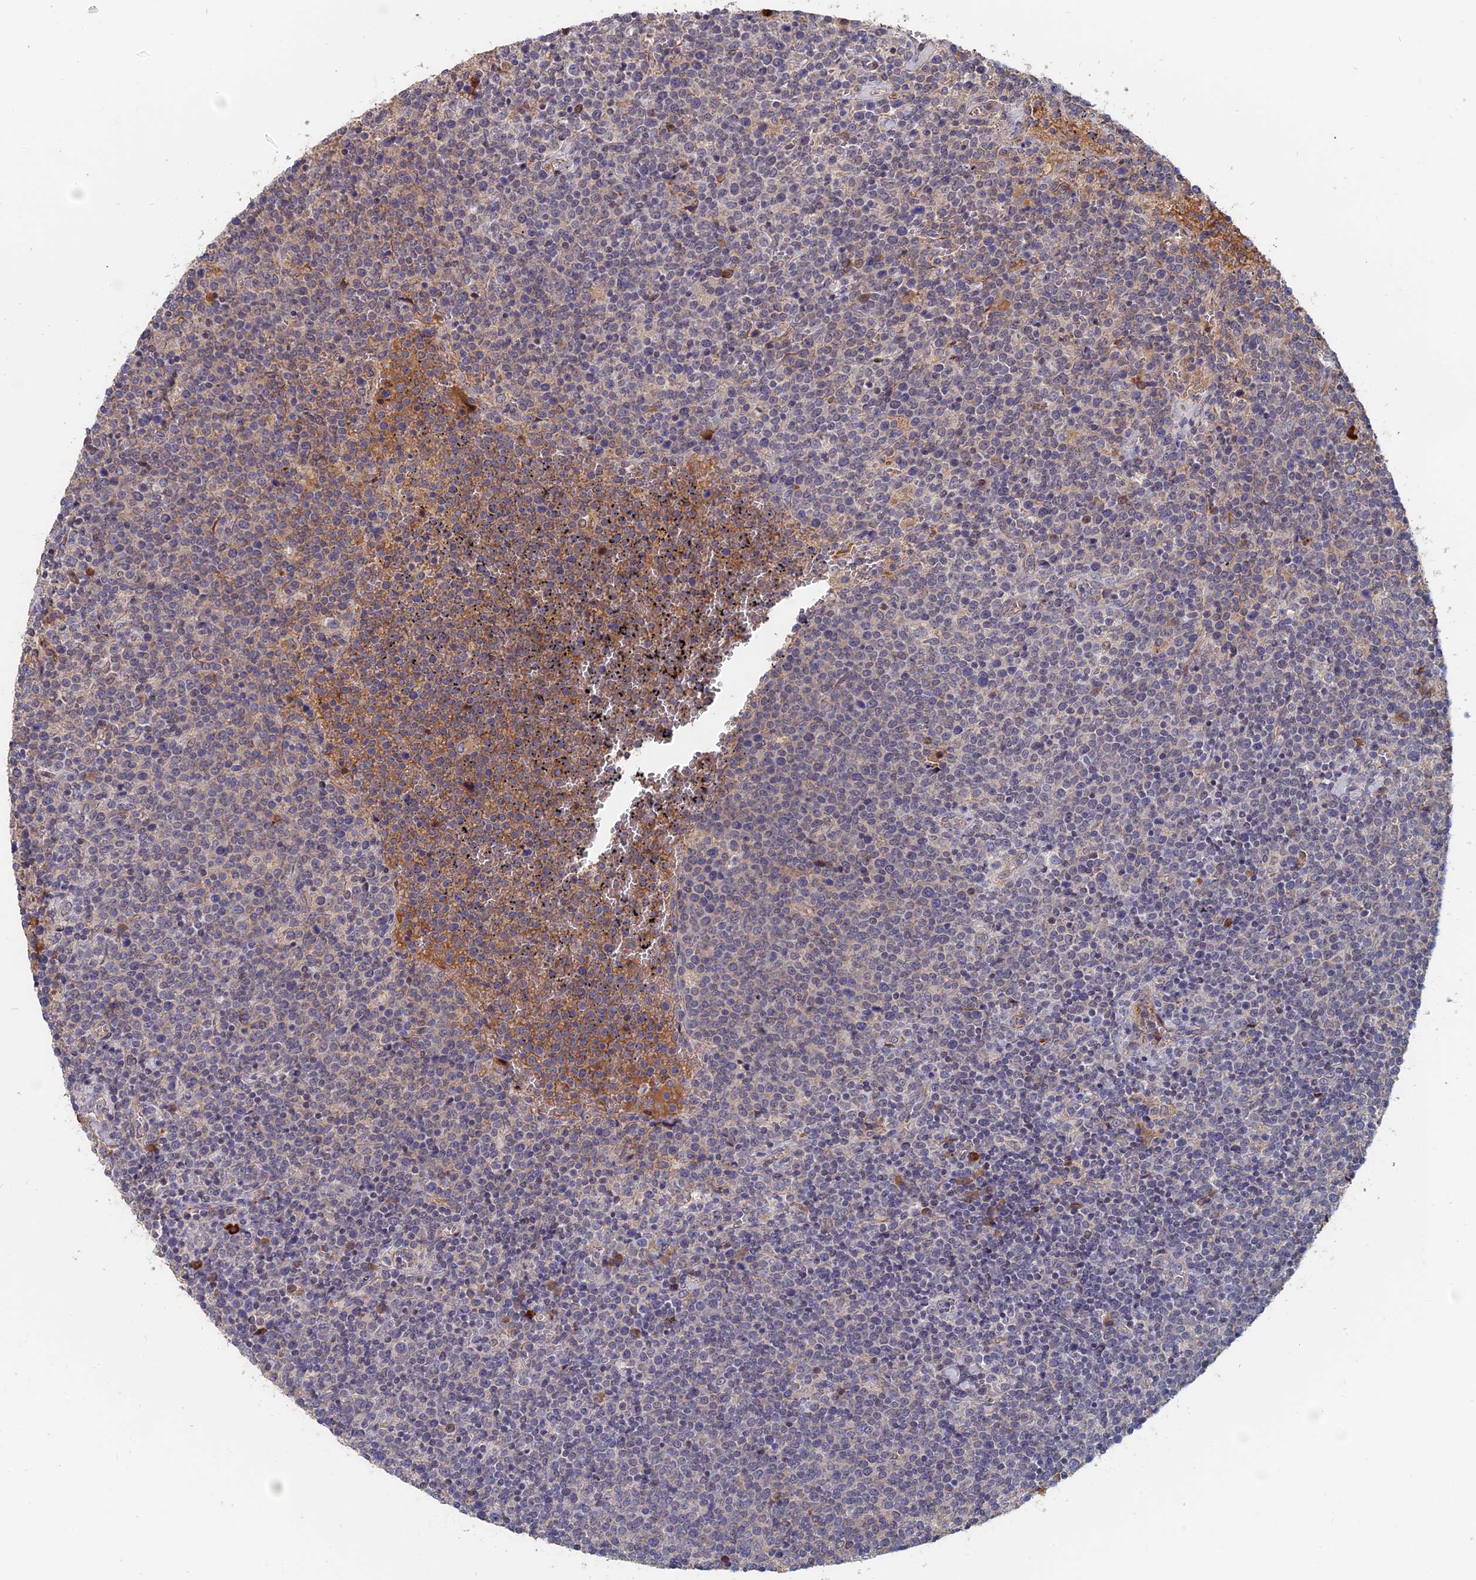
{"staining": {"intensity": "negative", "quantity": "none", "location": "none"}, "tissue": "lymphoma", "cell_type": "Tumor cells", "image_type": "cancer", "snomed": [{"axis": "morphology", "description": "Malignant lymphoma, non-Hodgkin's type, High grade"}, {"axis": "topography", "description": "Lymph node"}], "caption": "Photomicrograph shows no protein positivity in tumor cells of high-grade malignant lymphoma, non-Hodgkin's type tissue. (Stains: DAB immunohistochemistry with hematoxylin counter stain, Microscopy: brightfield microscopy at high magnification).", "gene": "SLC33A1", "patient": {"sex": "male", "age": 61}}